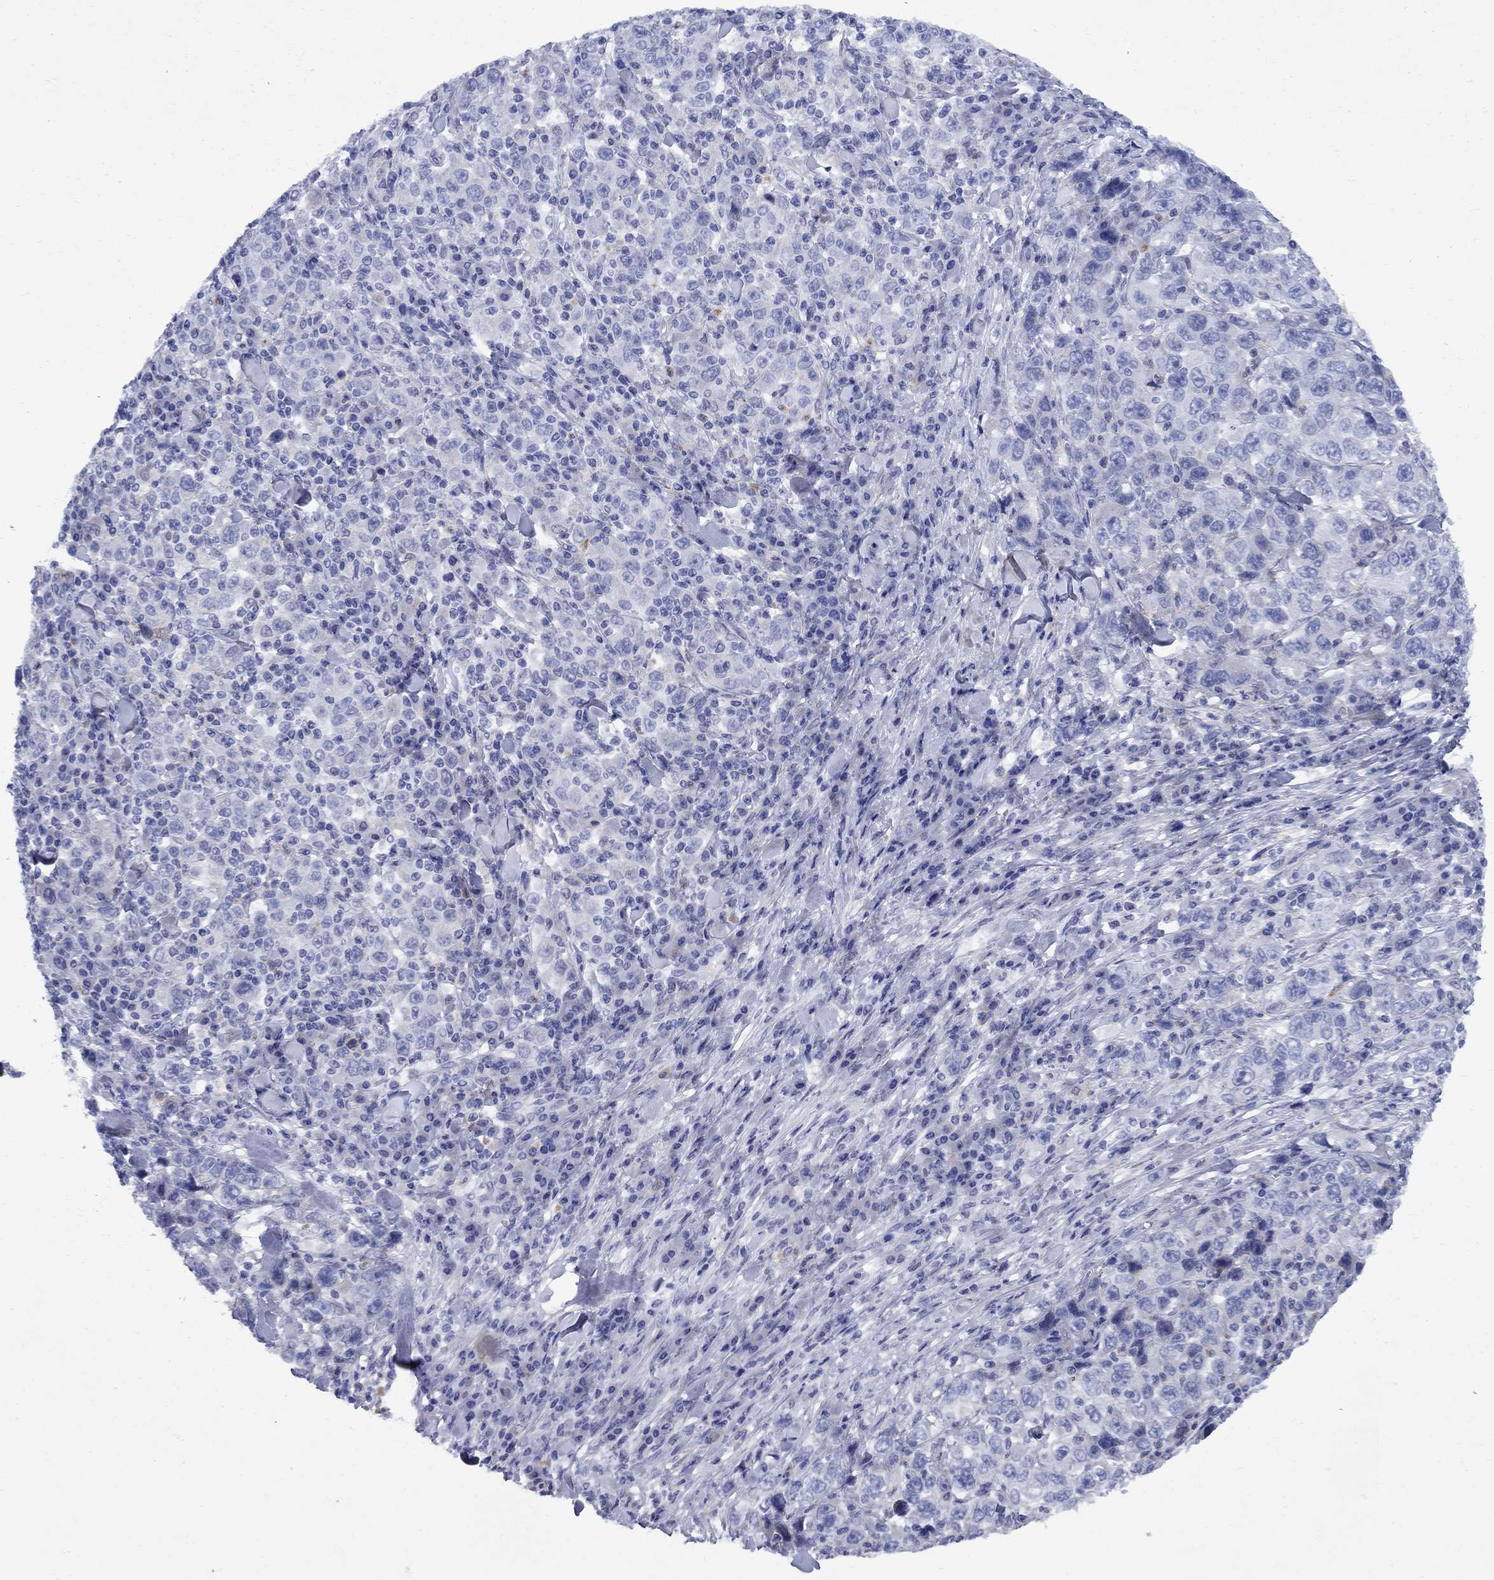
{"staining": {"intensity": "negative", "quantity": "none", "location": "none"}, "tissue": "stomach cancer", "cell_type": "Tumor cells", "image_type": "cancer", "snomed": [{"axis": "morphology", "description": "Normal tissue, NOS"}, {"axis": "morphology", "description": "Adenocarcinoma, NOS"}, {"axis": "topography", "description": "Stomach, upper"}, {"axis": "topography", "description": "Stomach"}], "caption": "DAB (3,3'-diaminobenzidine) immunohistochemical staining of human stomach cancer (adenocarcinoma) demonstrates no significant expression in tumor cells.", "gene": "STAB2", "patient": {"sex": "male", "age": 59}}